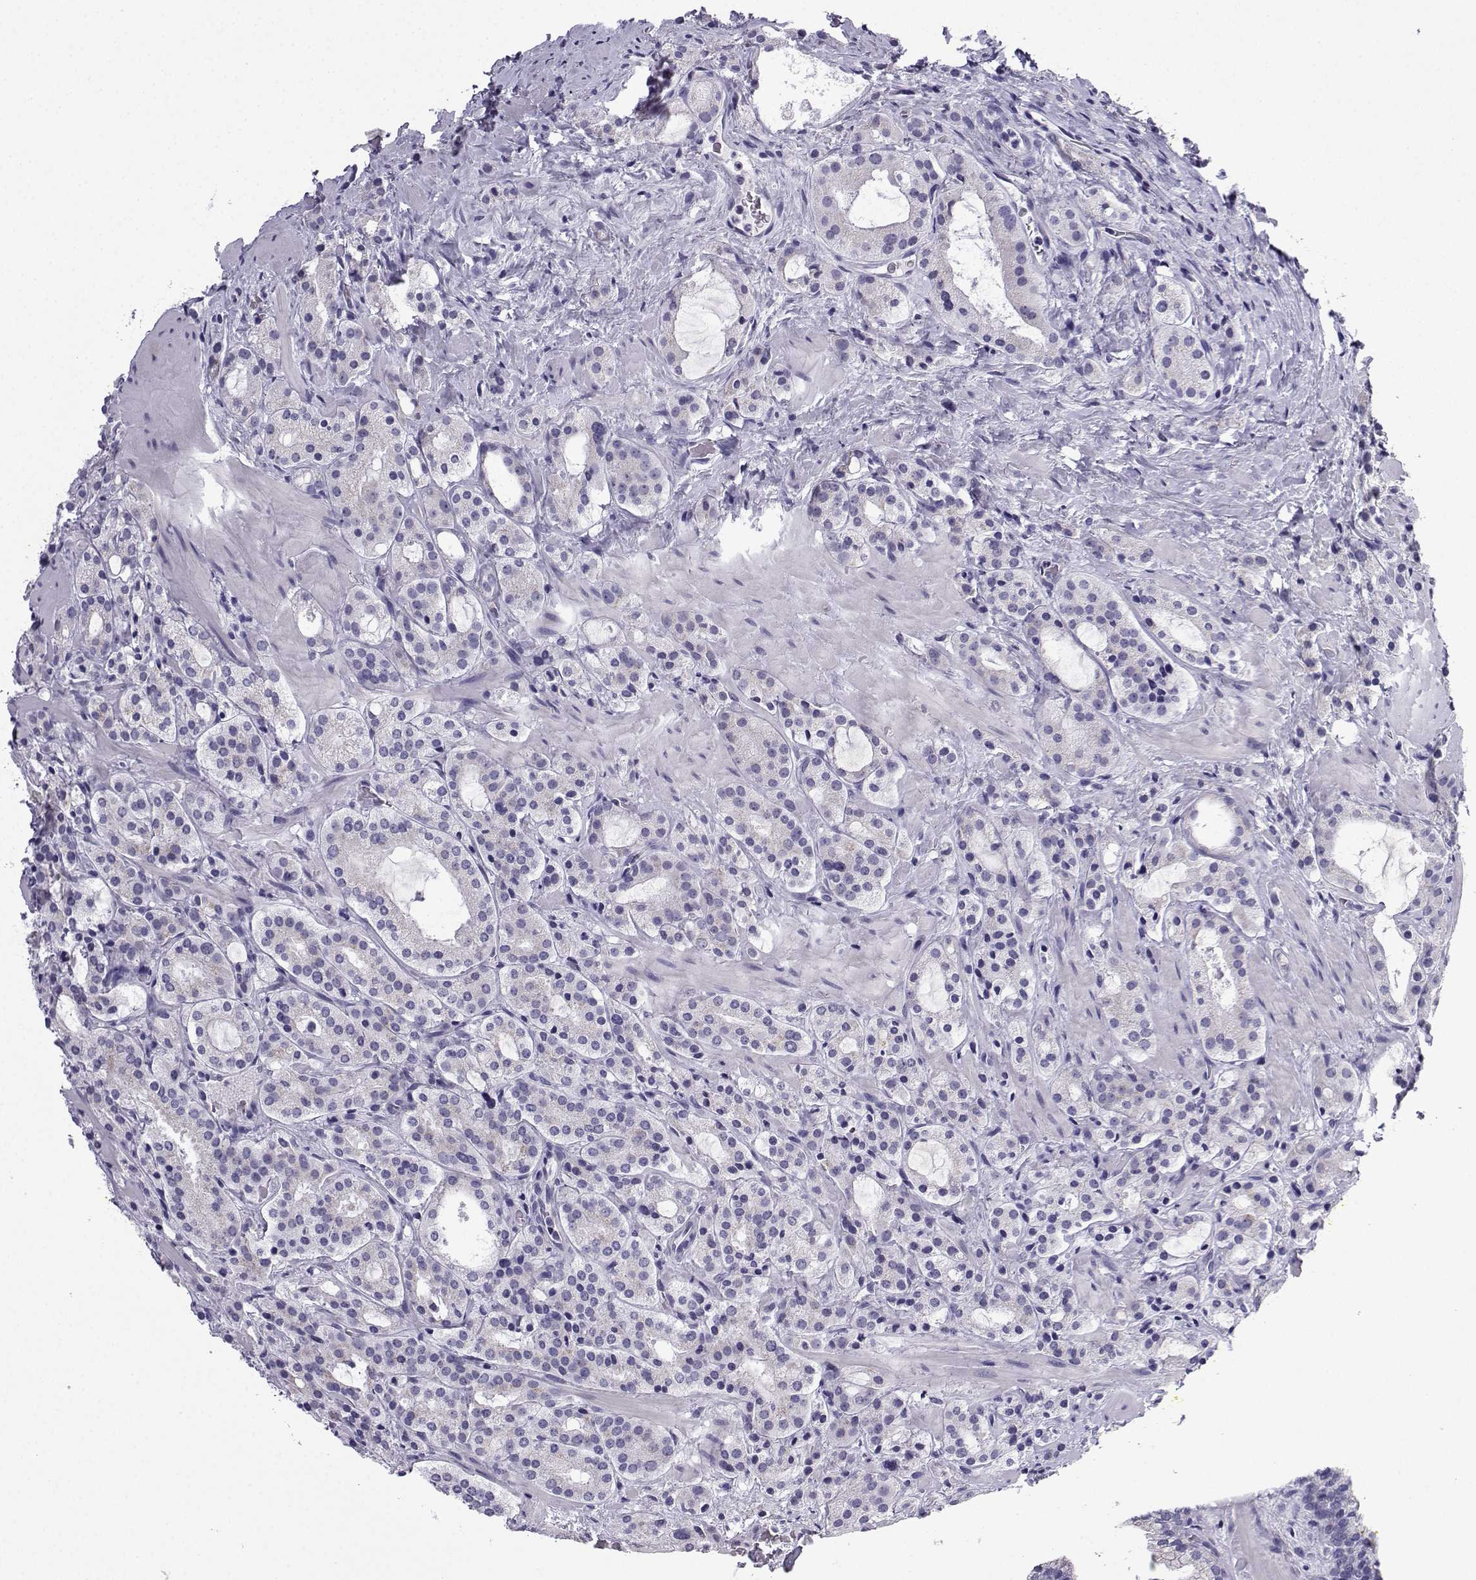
{"staining": {"intensity": "negative", "quantity": "none", "location": "none"}, "tissue": "prostate cancer", "cell_type": "Tumor cells", "image_type": "cancer", "snomed": [{"axis": "morphology", "description": "Adenocarcinoma, NOS"}, {"axis": "morphology", "description": "Adenocarcinoma, High grade"}, {"axis": "topography", "description": "Prostate"}], "caption": "High magnification brightfield microscopy of prostate adenocarcinoma (high-grade) stained with DAB (3,3'-diaminobenzidine) (brown) and counterstained with hematoxylin (blue): tumor cells show no significant positivity.", "gene": "ACRBP", "patient": {"sex": "male", "age": 62}}